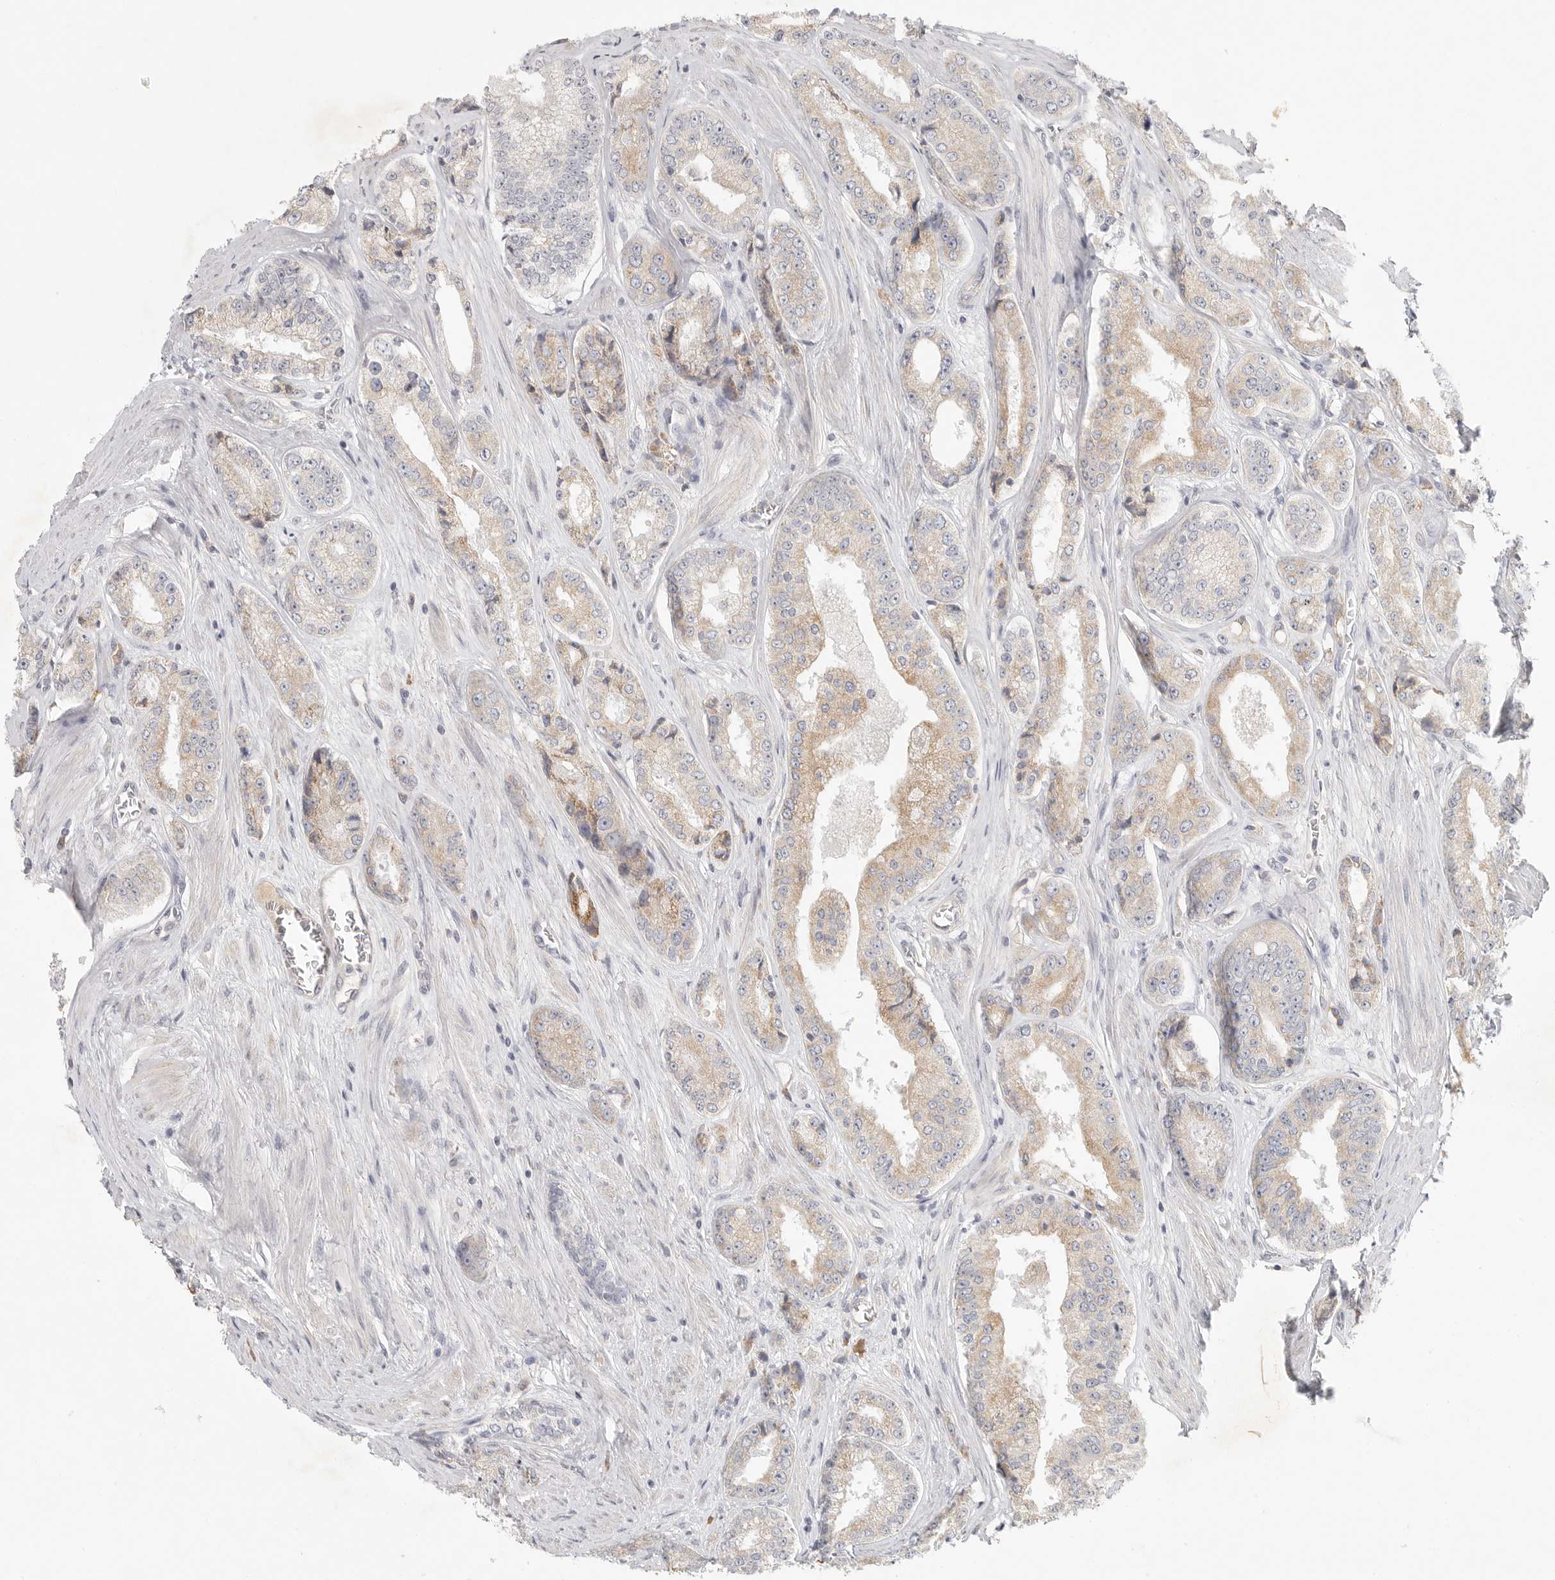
{"staining": {"intensity": "weak", "quantity": ">75%", "location": "cytoplasmic/membranous"}, "tissue": "prostate cancer", "cell_type": "Tumor cells", "image_type": "cancer", "snomed": [{"axis": "morphology", "description": "Adenocarcinoma, High grade"}, {"axis": "topography", "description": "Prostate"}], "caption": "Immunohistochemical staining of human high-grade adenocarcinoma (prostate) shows weak cytoplasmic/membranous protein positivity in about >75% of tumor cells. (DAB IHC, brown staining for protein, blue staining for nuclei).", "gene": "SLC25A36", "patient": {"sex": "male", "age": 61}}